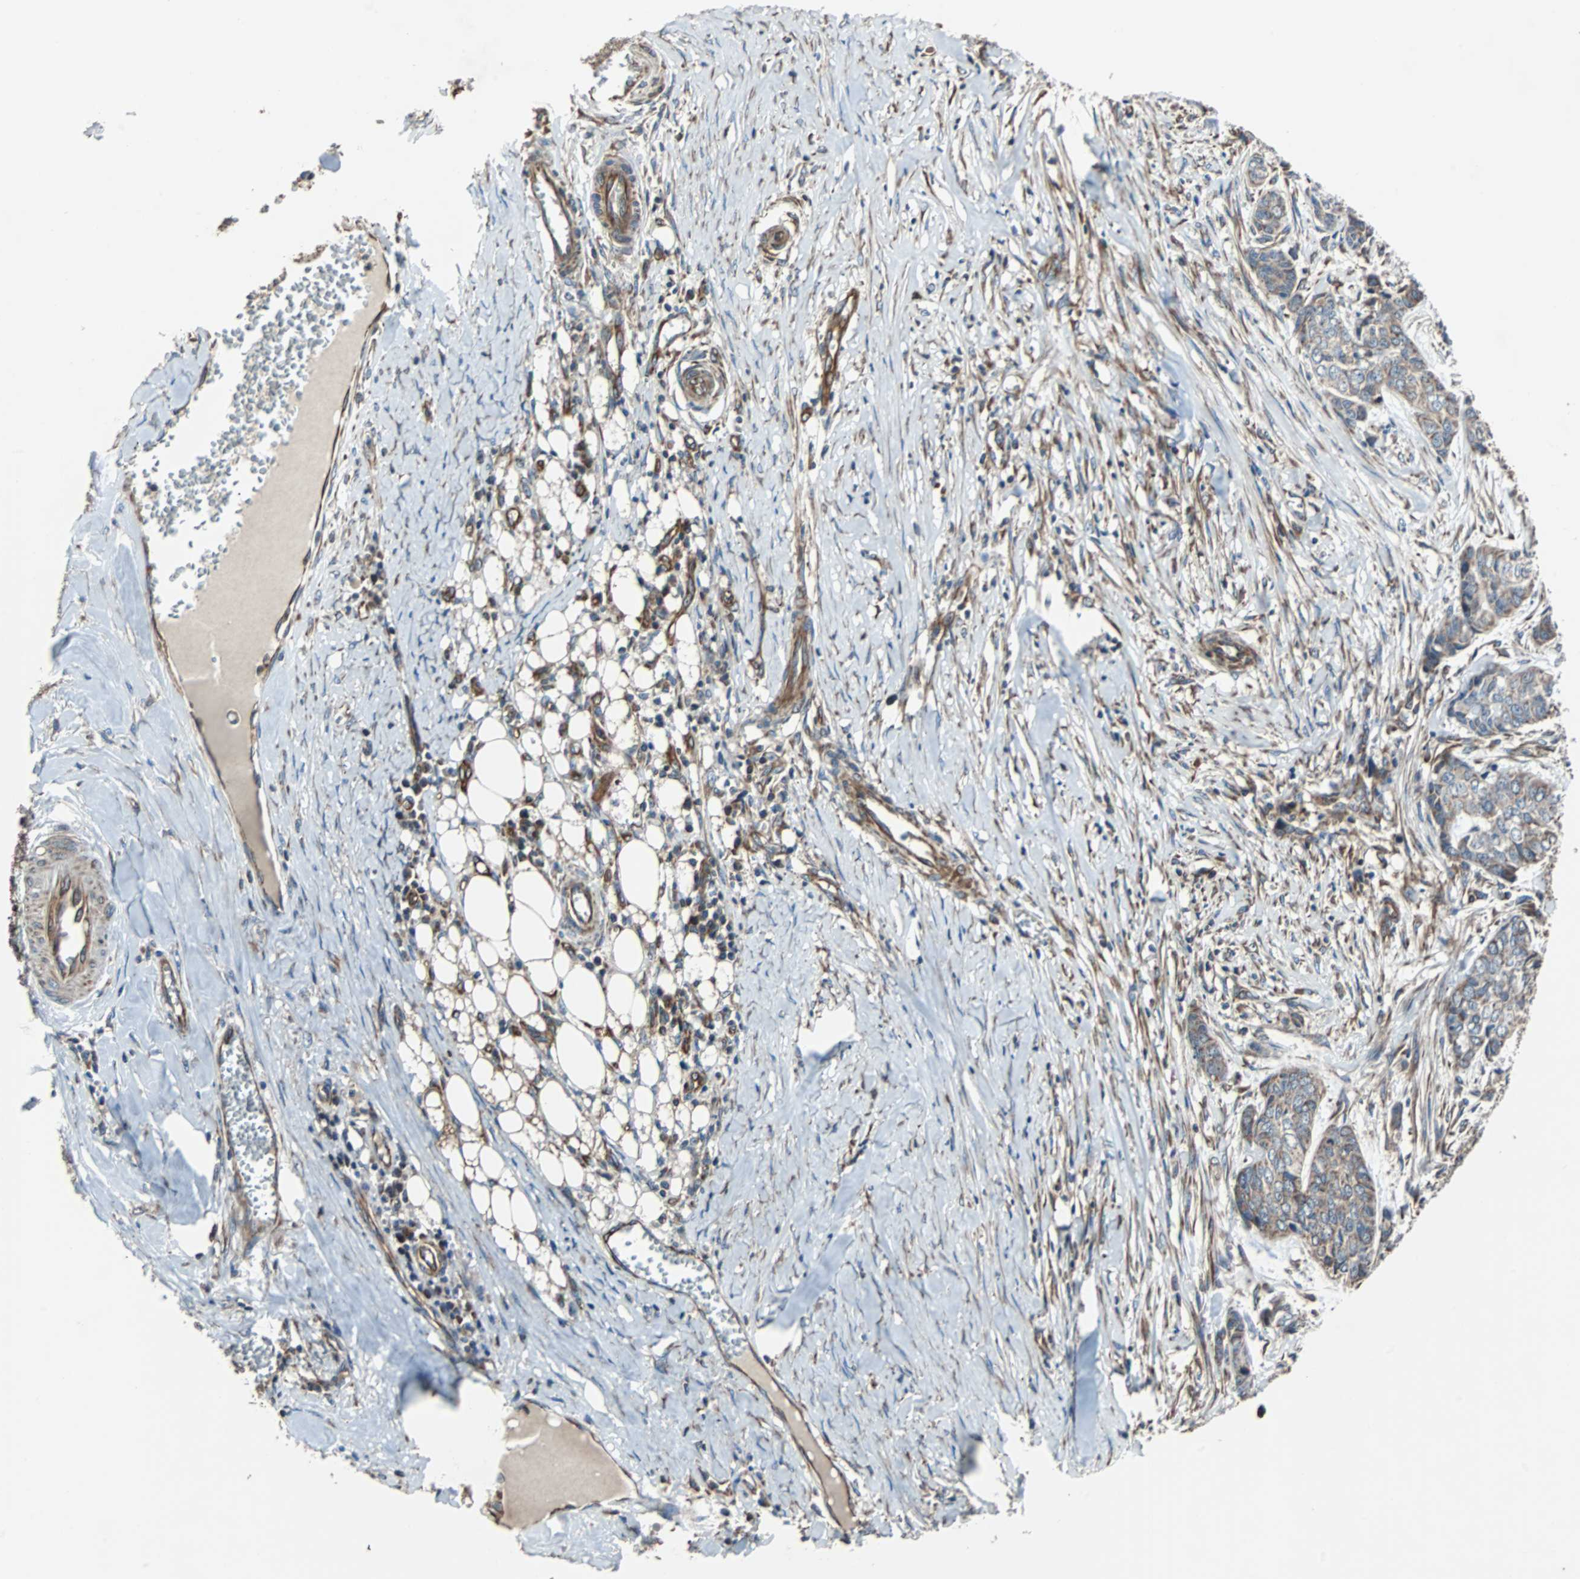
{"staining": {"intensity": "weak", "quantity": ">75%", "location": "cytoplasmic/membranous"}, "tissue": "skin cancer", "cell_type": "Tumor cells", "image_type": "cancer", "snomed": [{"axis": "morphology", "description": "Basal cell carcinoma"}, {"axis": "topography", "description": "Skin"}], "caption": "Brown immunohistochemical staining in skin basal cell carcinoma demonstrates weak cytoplasmic/membranous staining in about >75% of tumor cells.", "gene": "ACTR3", "patient": {"sex": "female", "age": 64}}